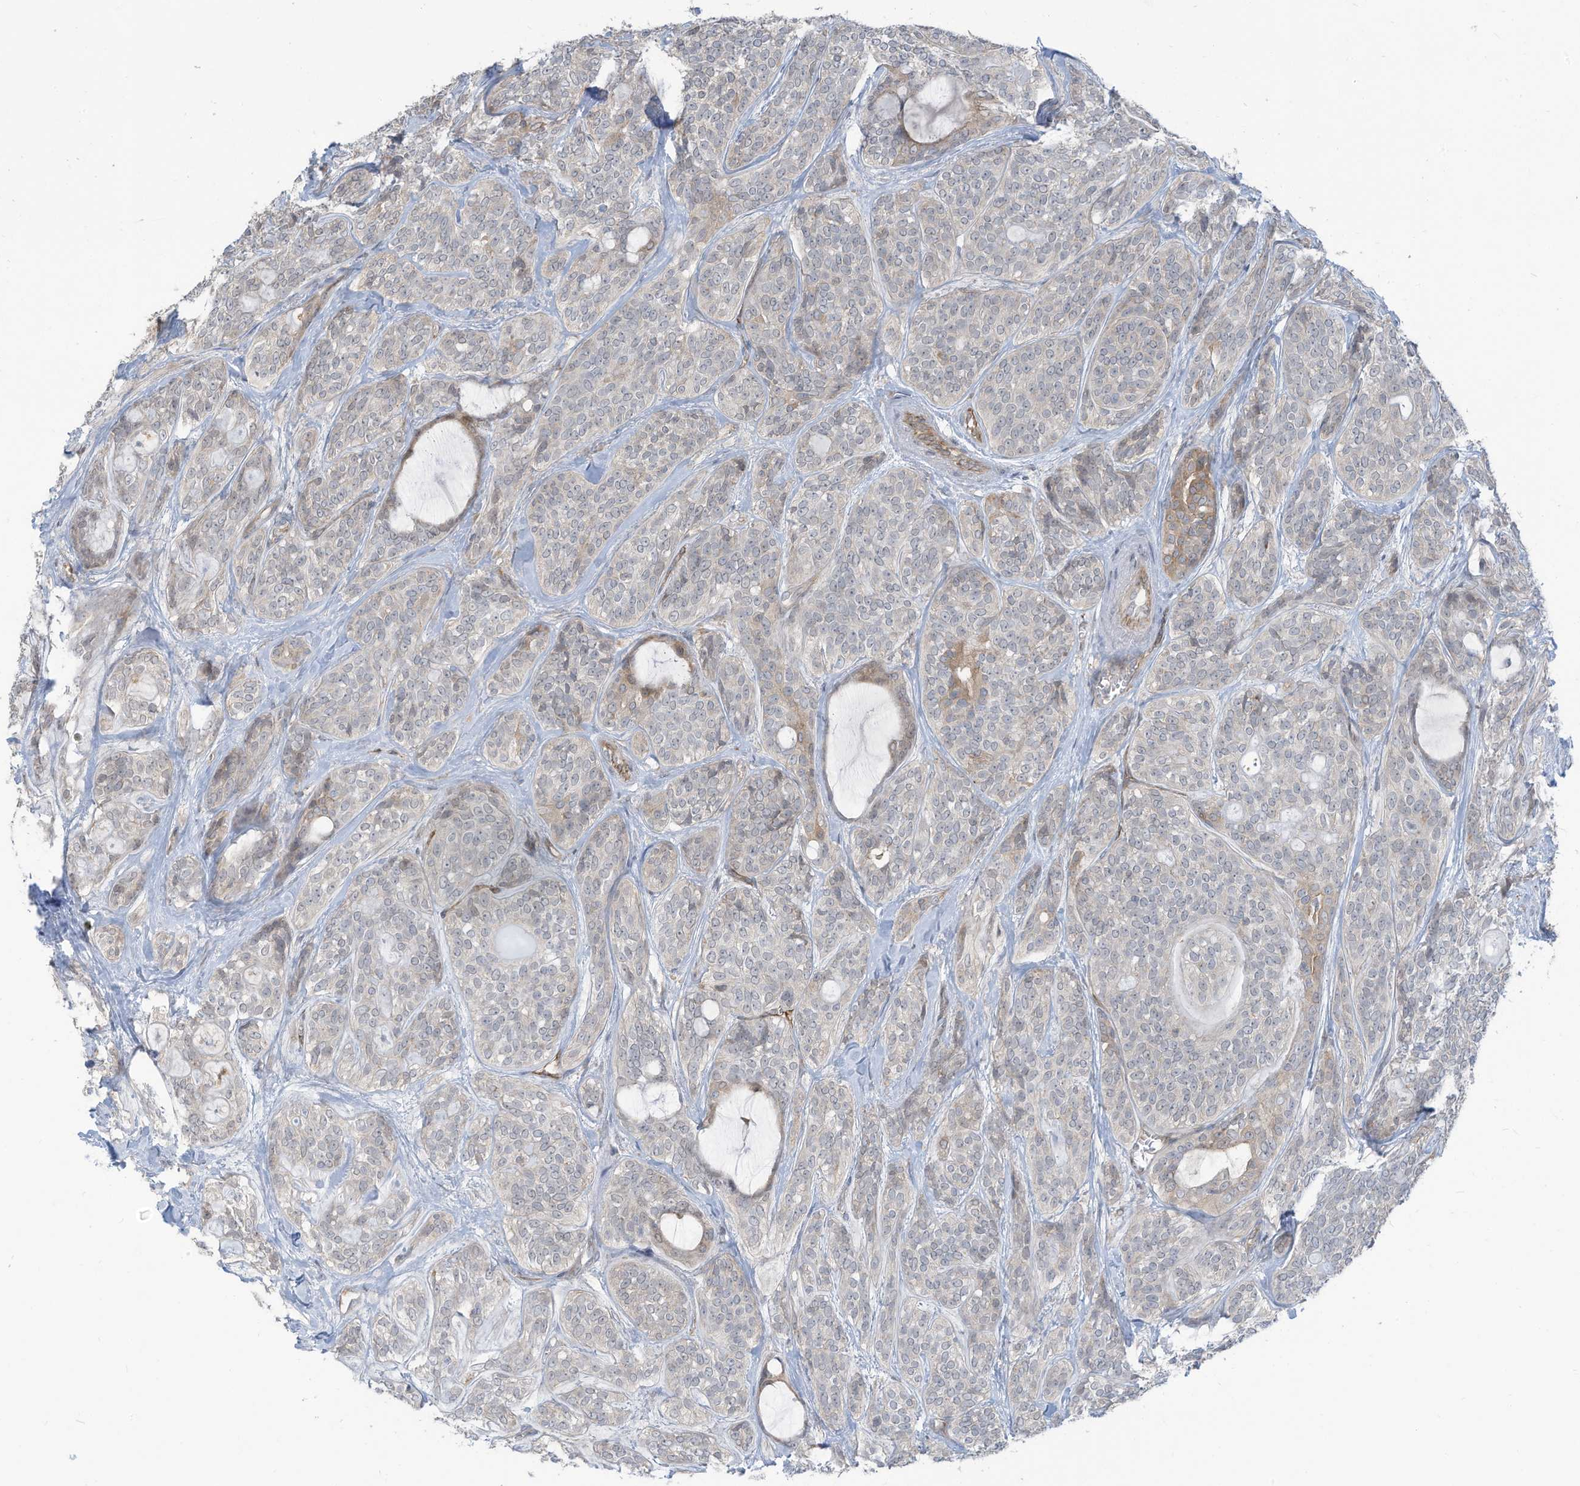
{"staining": {"intensity": "weak", "quantity": "<25%", "location": "cytoplasmic/membranous"}, "tissue": "head and neck cancer", "cell_type": "Tumor cells", "image_type": "cancer", "snomed": [{"axis": "morphology", "description": "Adenocarcinoma, NOS"}, {"axis": "topography", "description": "Head-Neck"}], "caption": "Immunohistochemistry (IHC) of human head and neck cancer exhibits no positivity in tumor cells.", "gene": "DZIP3", "patient": {"sex": "male", "age": 66}}